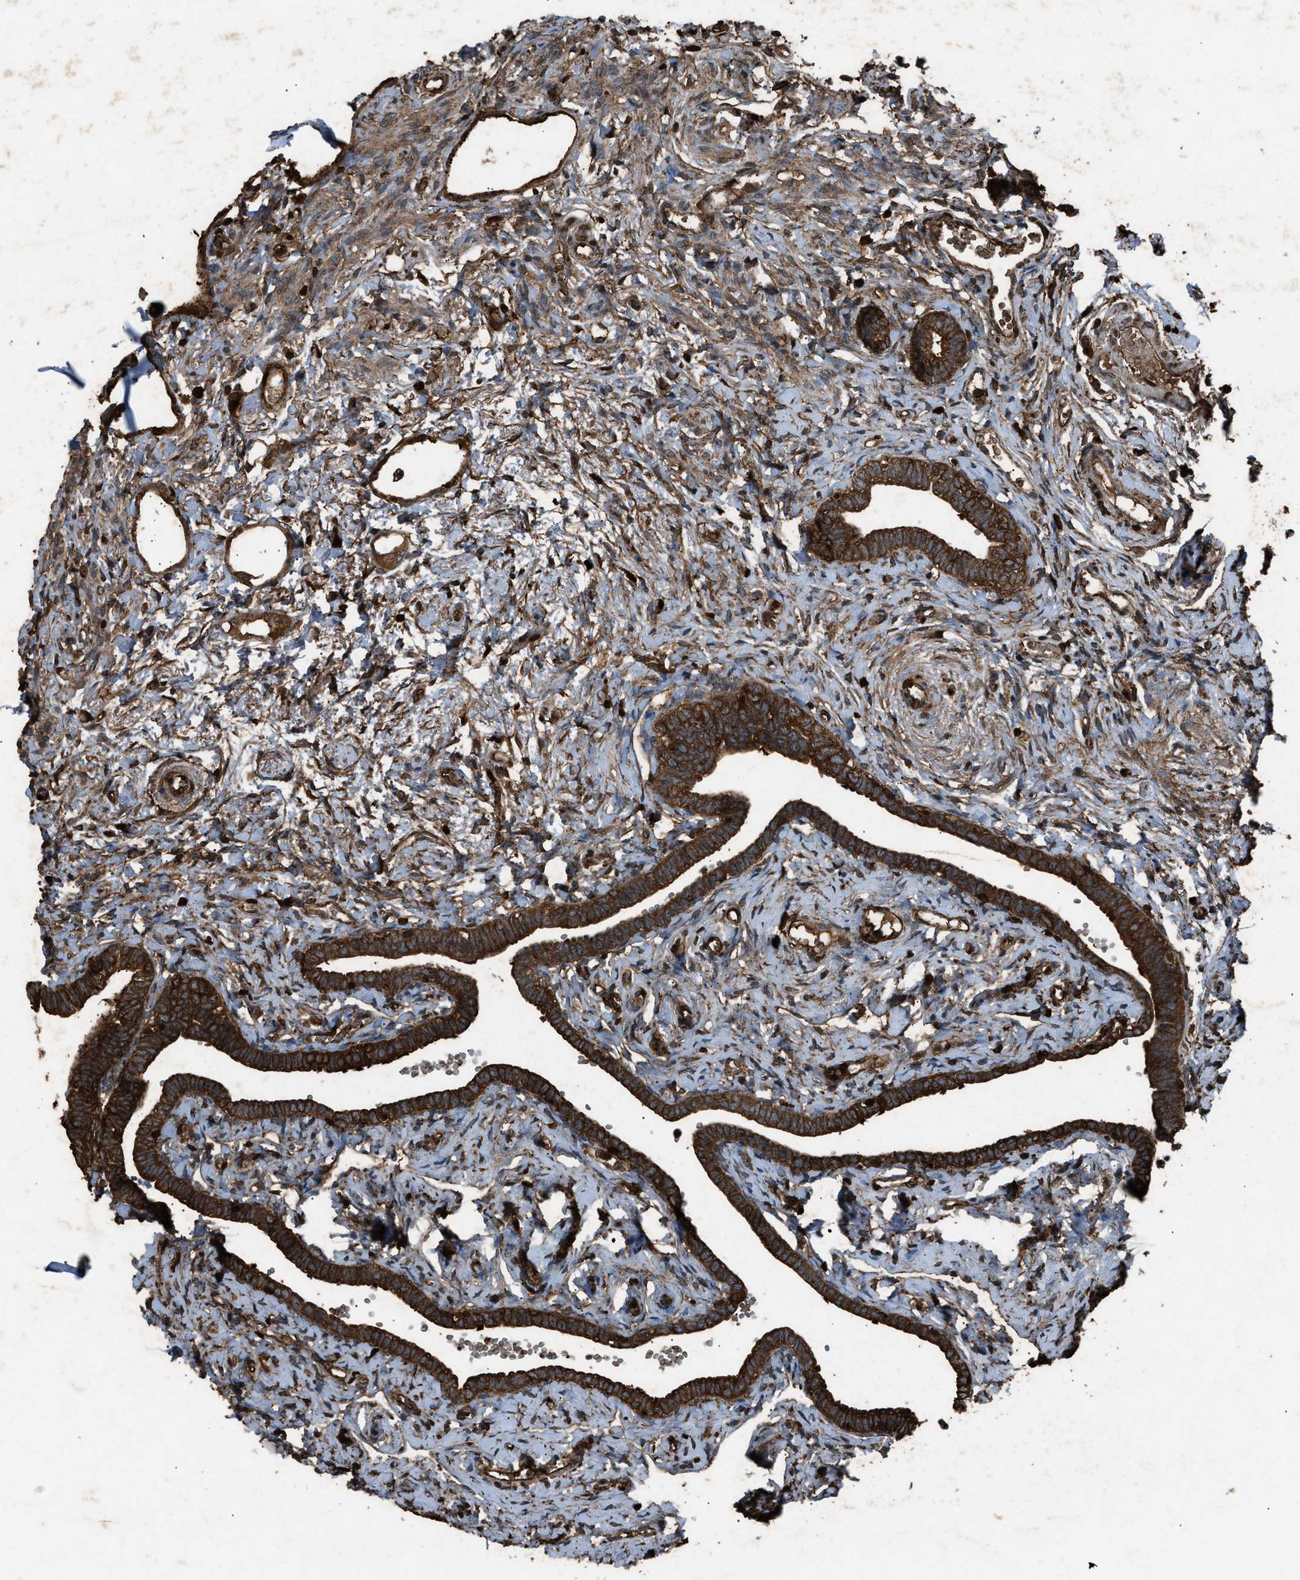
{"staining": {"intensity": "strong", "quantity": ">75%", "location": "cytoplasmic/membranous"}, "tissue": "fallopian tube", "cell_type": "Glandular cells", "image_type": "normal", "snomed": [{"axis": "morphology", "description": "Normal tissue, NOS"}, {"axis": "topography", "description": "Fallopian tube"}], "caption": "This photomicrograph demonstrates immunohistochemistry (IHC) staining of unremarkable human fallopian tube, with high strong cytoplasmic/membranous positivity in approximately >75% of glandular cells.", "gene": "PSMD1", "patient": {"sex": "female", "age": 71}}